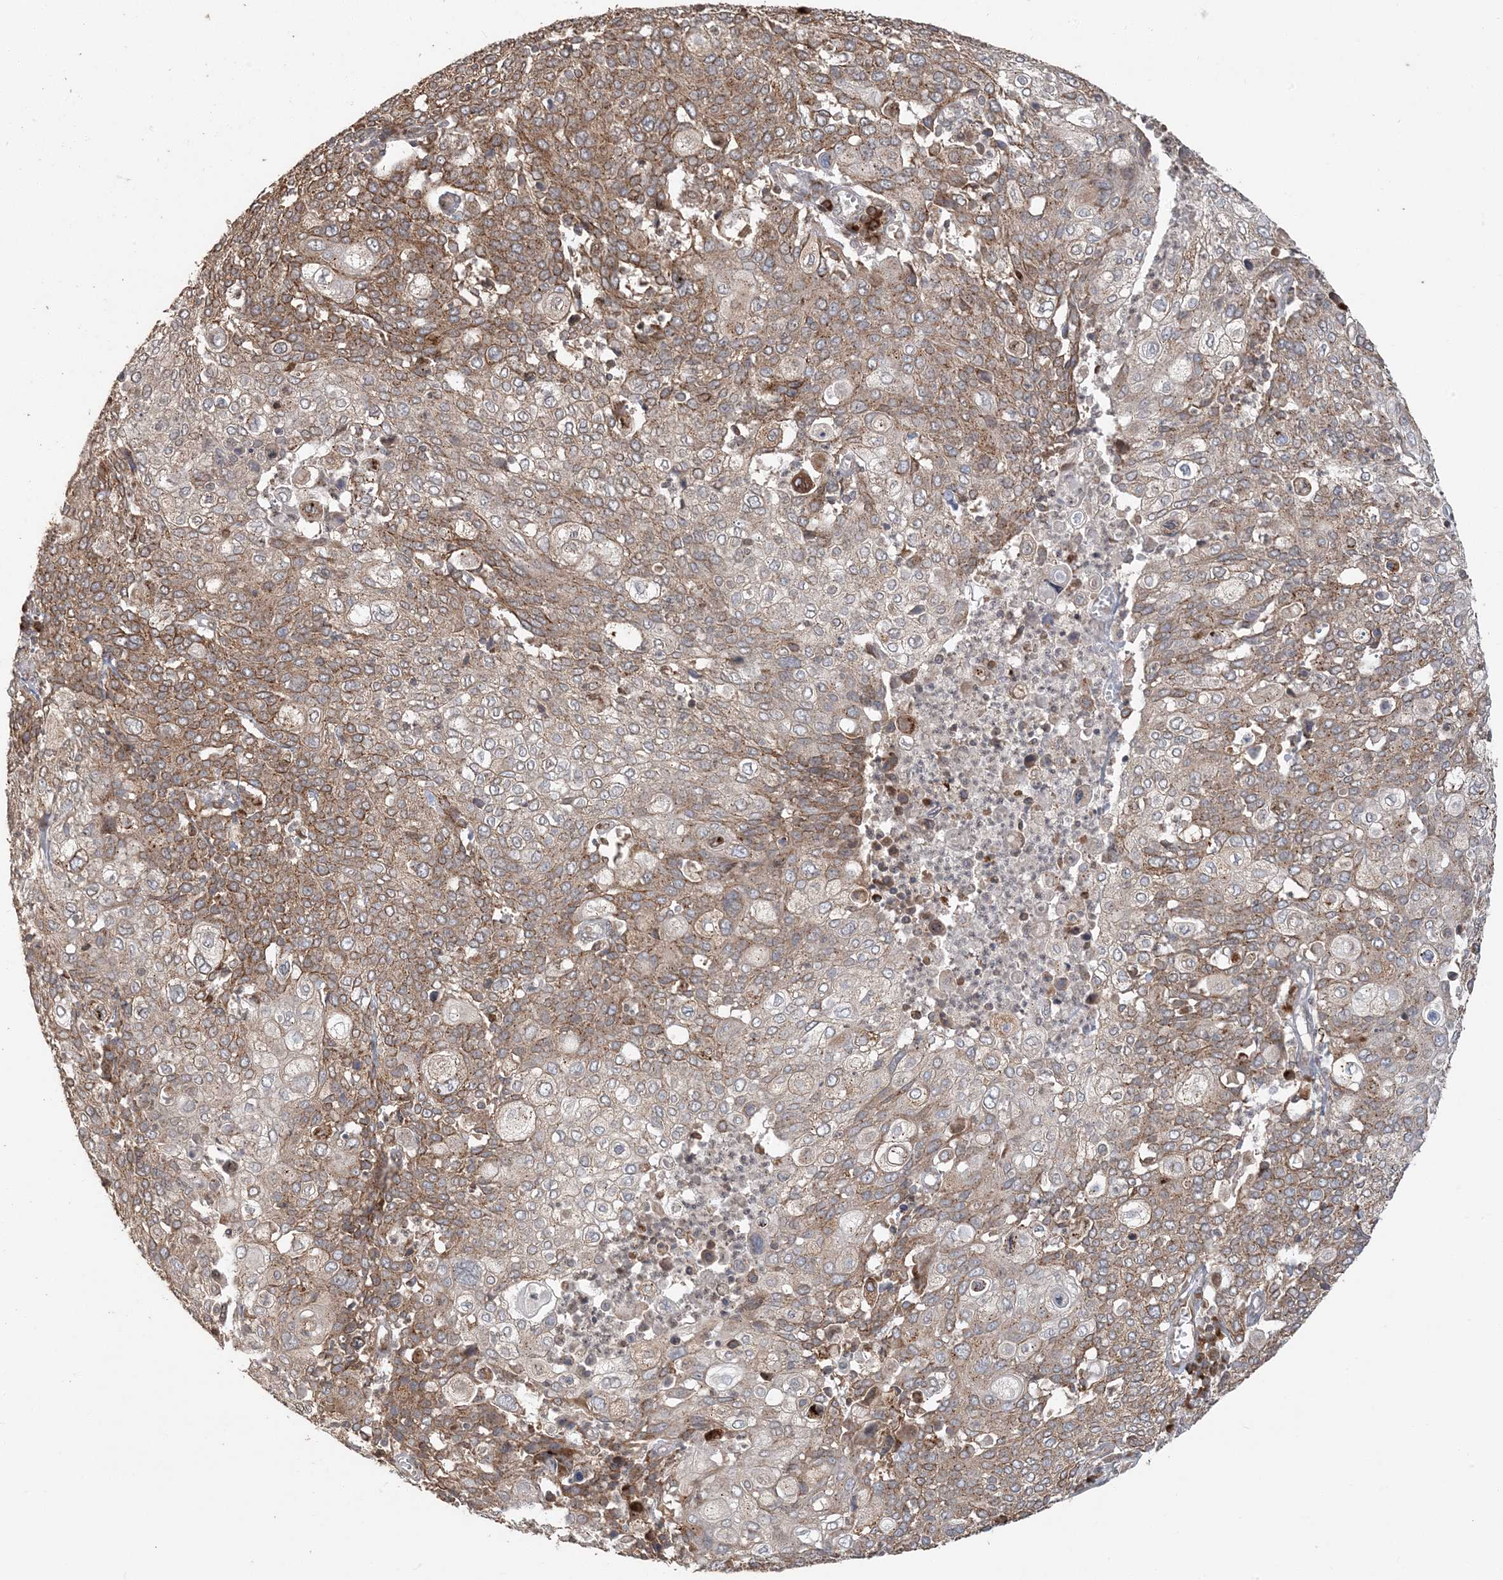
{"staining": {"intensity": "moderate", "quantity": "25%-75%", "location": "cytoplasmic/membranous"}, "tissue": "cervical cancer", "cell_type": "Tumor cells", "image_type": "cancer", "snomed": [{"axis": "morphology", "description": "Squamous cell carcinoma, NOS"}, {"axis": "topography", "description": "Cervix"}], "caption": "Moderate cytoplasmic/membranous staining is present in approximately 25%-75% of tumor cells in cervical squamous cell carcinoma. (DAB (3,3'-diaminobenzidine) IHC, brown staining for protein, blue staining for nuclei).", "gene": "RER1", "patient": {"sex": "female", "age": 40}}